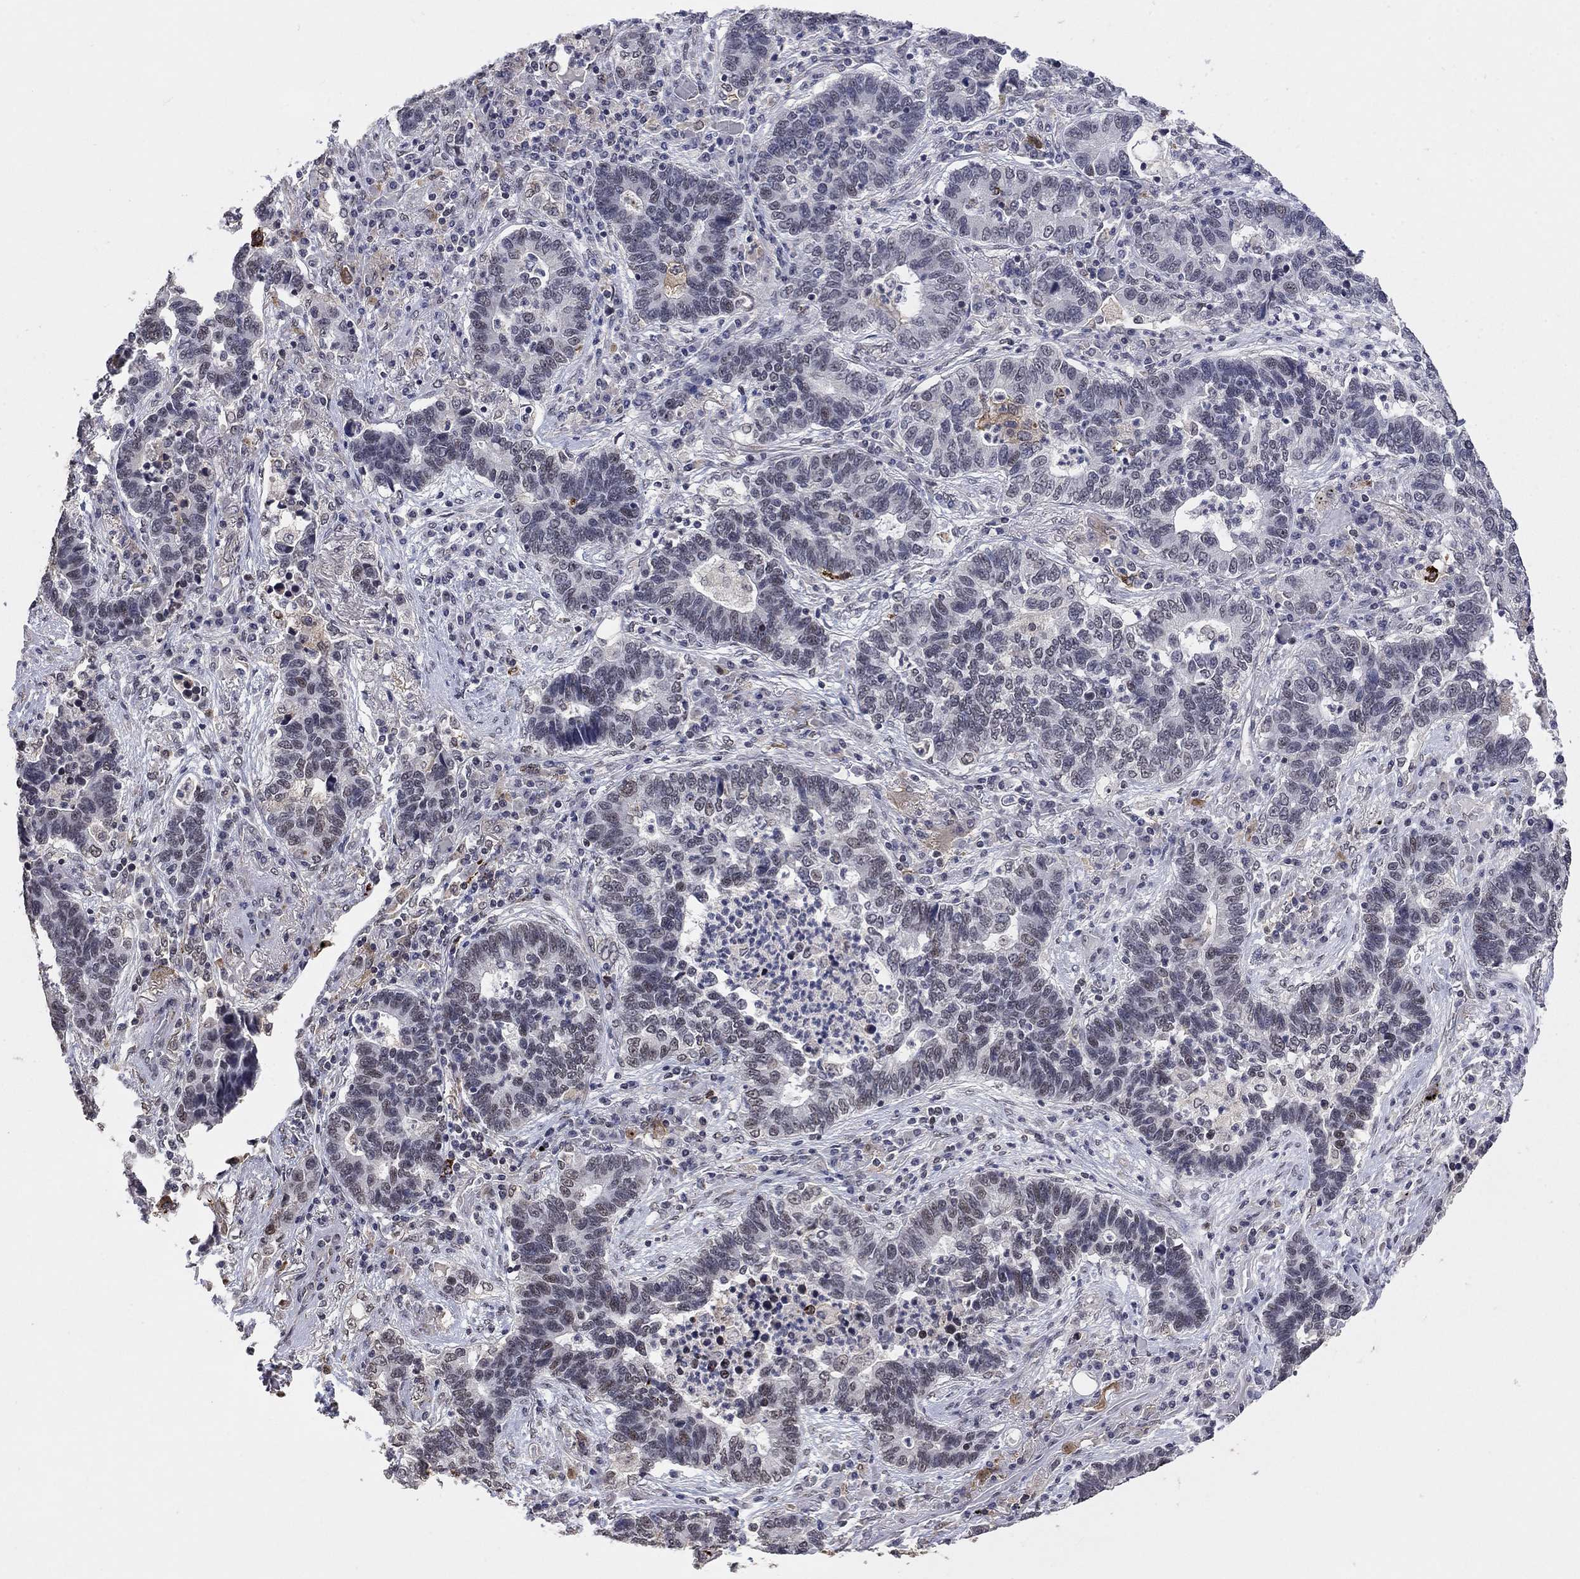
{"staining": {"intensity": "negative", "quantity": "none", "location": "none"}, "tissue": "lung cancer", "cell_type": "Tumor cells", "image_type": "cancer", "snomed": [{"axis": "morphology", "description": "Adenocarcinoma, NOS"}, {"axis": "topography", "description": "Lung"}], "caption": "This is an IHC histopathology image of lung cancer. There is no expression in tumor cells.", "gene": "GRIA3", "patient": {"sex": "female", "age": 57}}